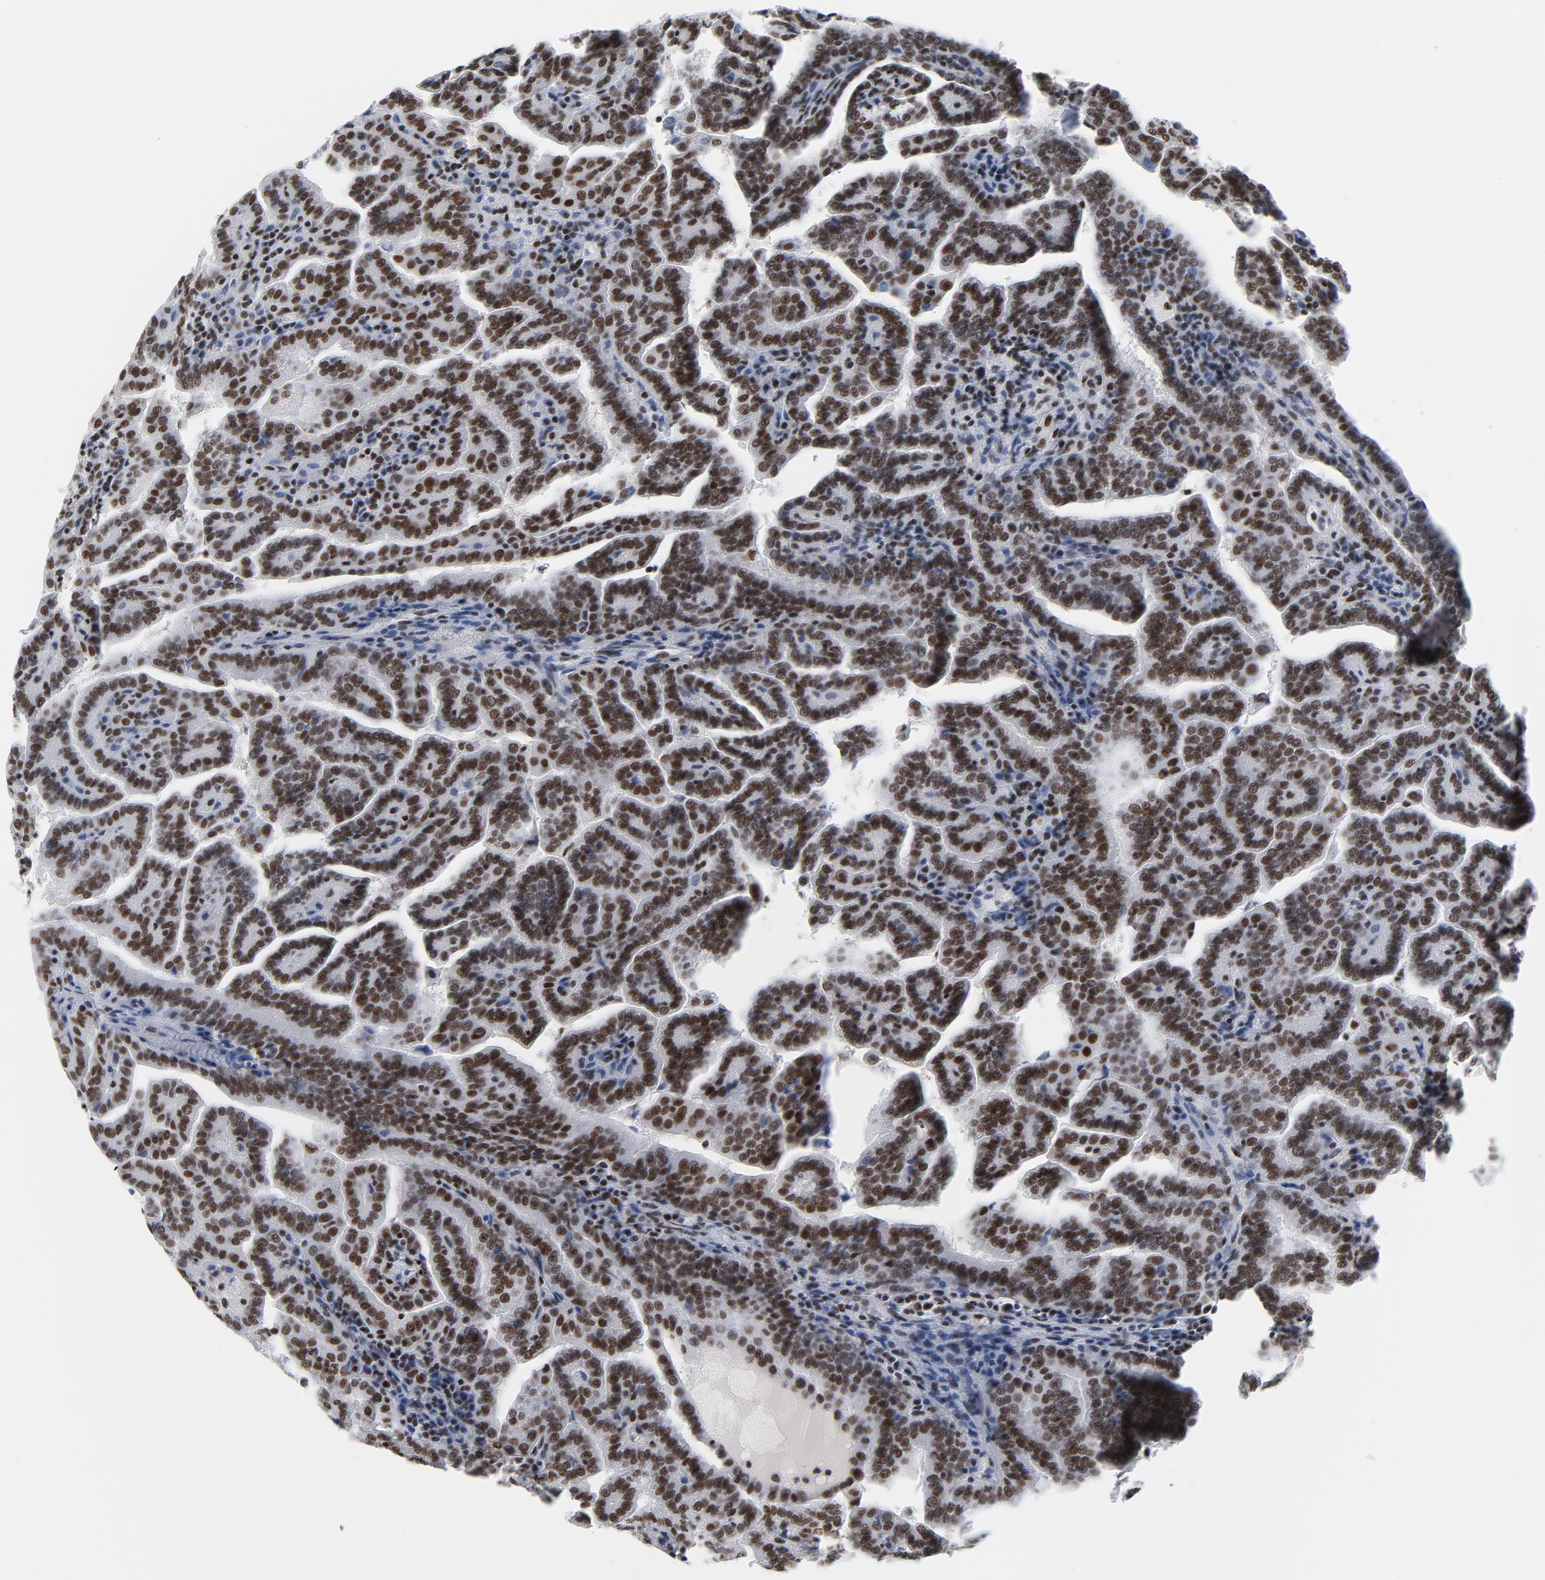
{"staining": {"intensity": "moderate", "quantity": ">75%", "location": "nuclear"}, "tissue": "renal cancer", "cell_type": "Tumor cells", "image_type": "cancer", "snomed": [{"axis": "morphology", "description": "Adenocarcinoma, NOS"}, {"axis": "topography", "description": "Kidney"}], "caption": "Protein analysis of renal cancer tissue reveals moderate nuclear expression in about >75% of tumor cells. (Brightfield microscopy of DAB IHC at high magnification).", "gene": "CSTF2", "patient": {"sex": "male", "age": 61}}